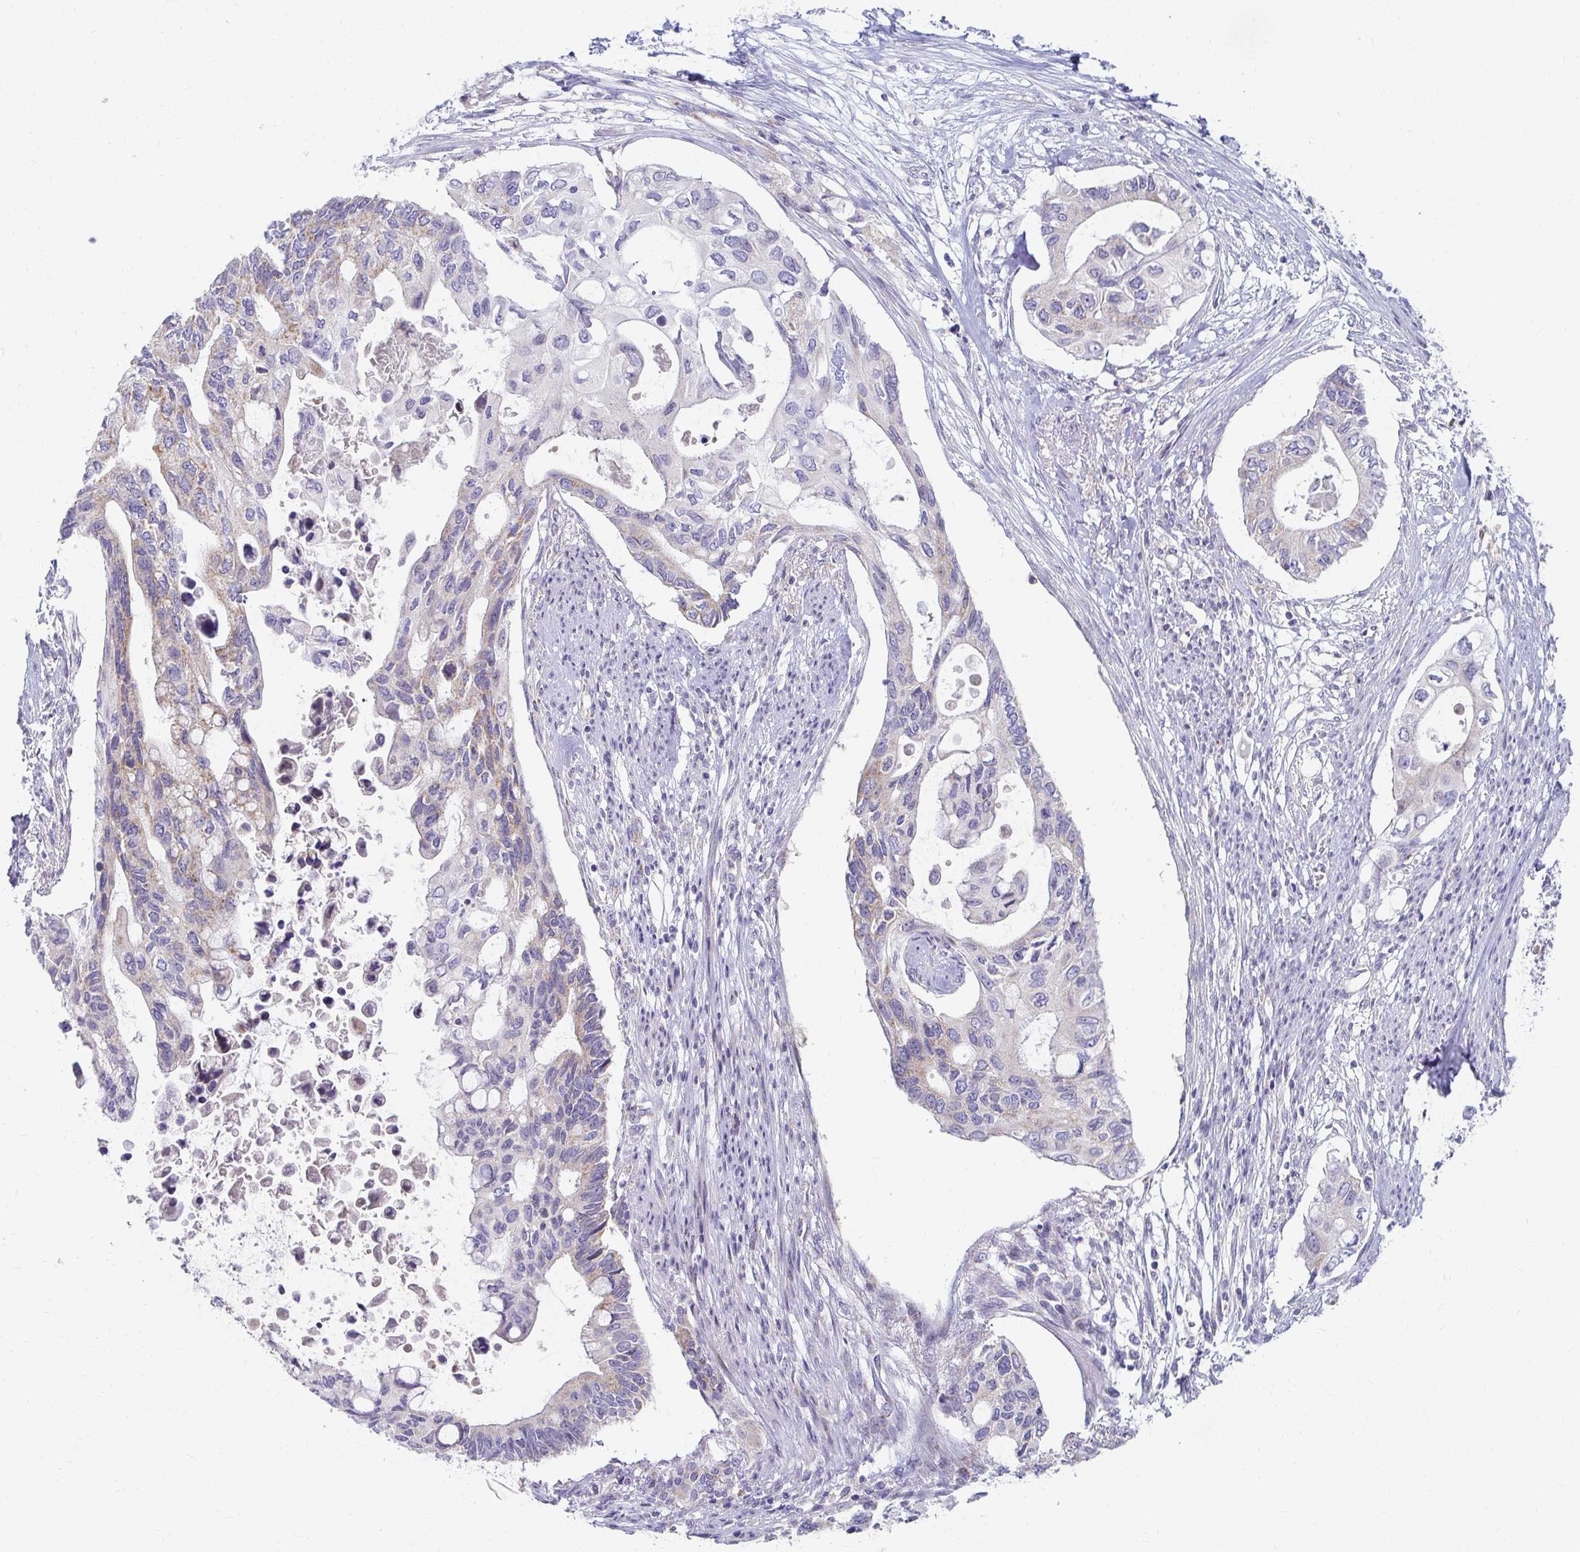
{"staining": {"intensity": "weak", "quantity": "<25%", "location": "cytoplasmic/membranous"}, "tissue": "pancreatic cancer", "cell_type": "Tumor cells", "image_type": "cancer", "snomed": [{"axis": "morphology", "description": "Adenocarcinoma, NOS"}, {"axis": "topography", "description": "Pancreas"}], "caption": "Pancreatic adenocarcinoma was stained to show a protein in brown. There is no significant staining in tumor cells.", "gene": "EXOC5", "patient": {"sex": "female", "age": 63}}